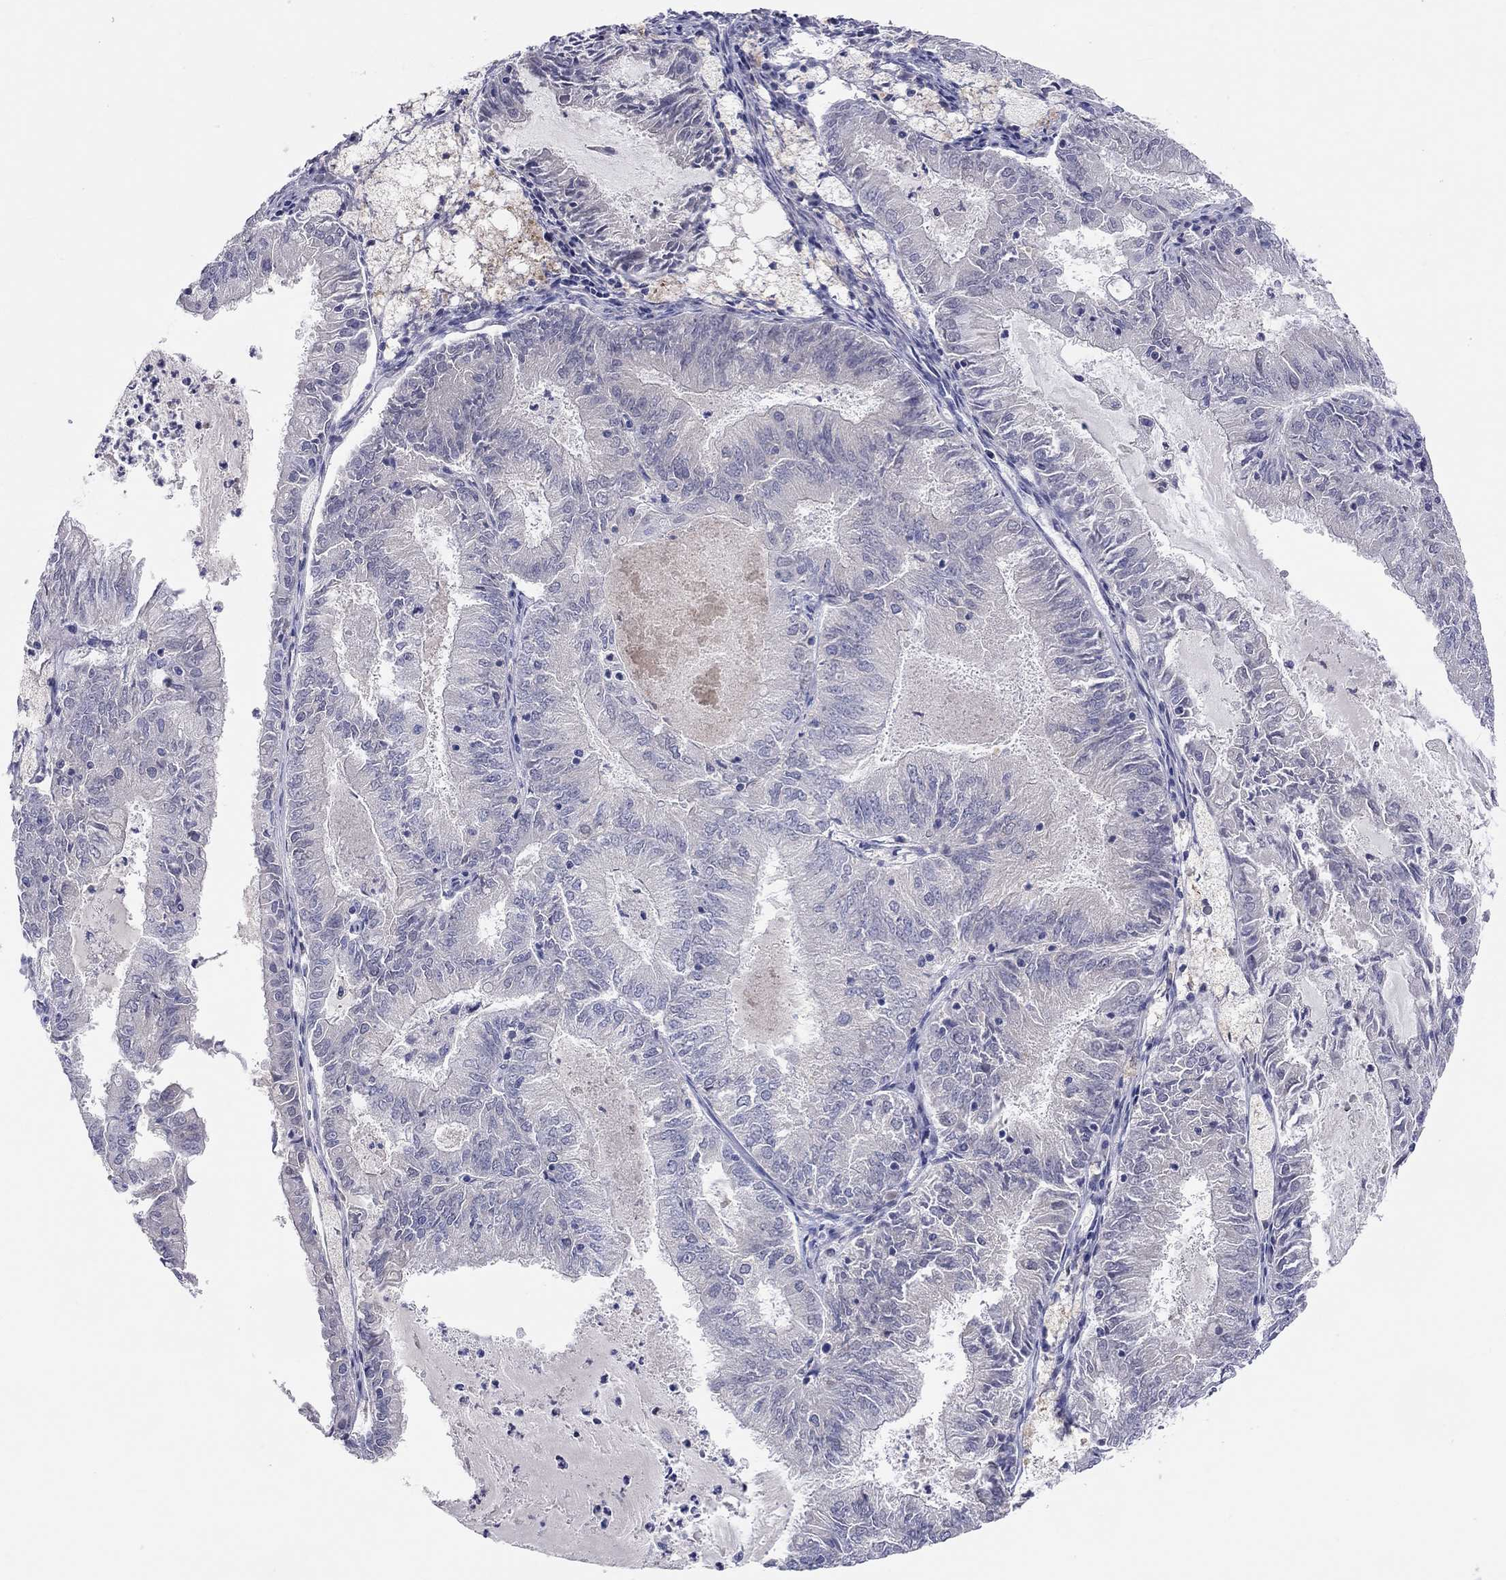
{"staining": {"intensity": "negative", "quantity": "none", "location": "none"}, "tissue": "endometrial cancer", "cell_type": "Tumor cells", "image_type": "cancer", "snomed": [{"axis": "morphology", "description": "Adenocarcinoma, NOS"}, {"axis": "topography", "description": "Endometrium"}], "caption": "A photomicrograph of human adenocarcinoma (endometrial) is negative for staining in tumor cells.", "gene": "ST7L", "patient": {"sex": "female", "age": 57}}